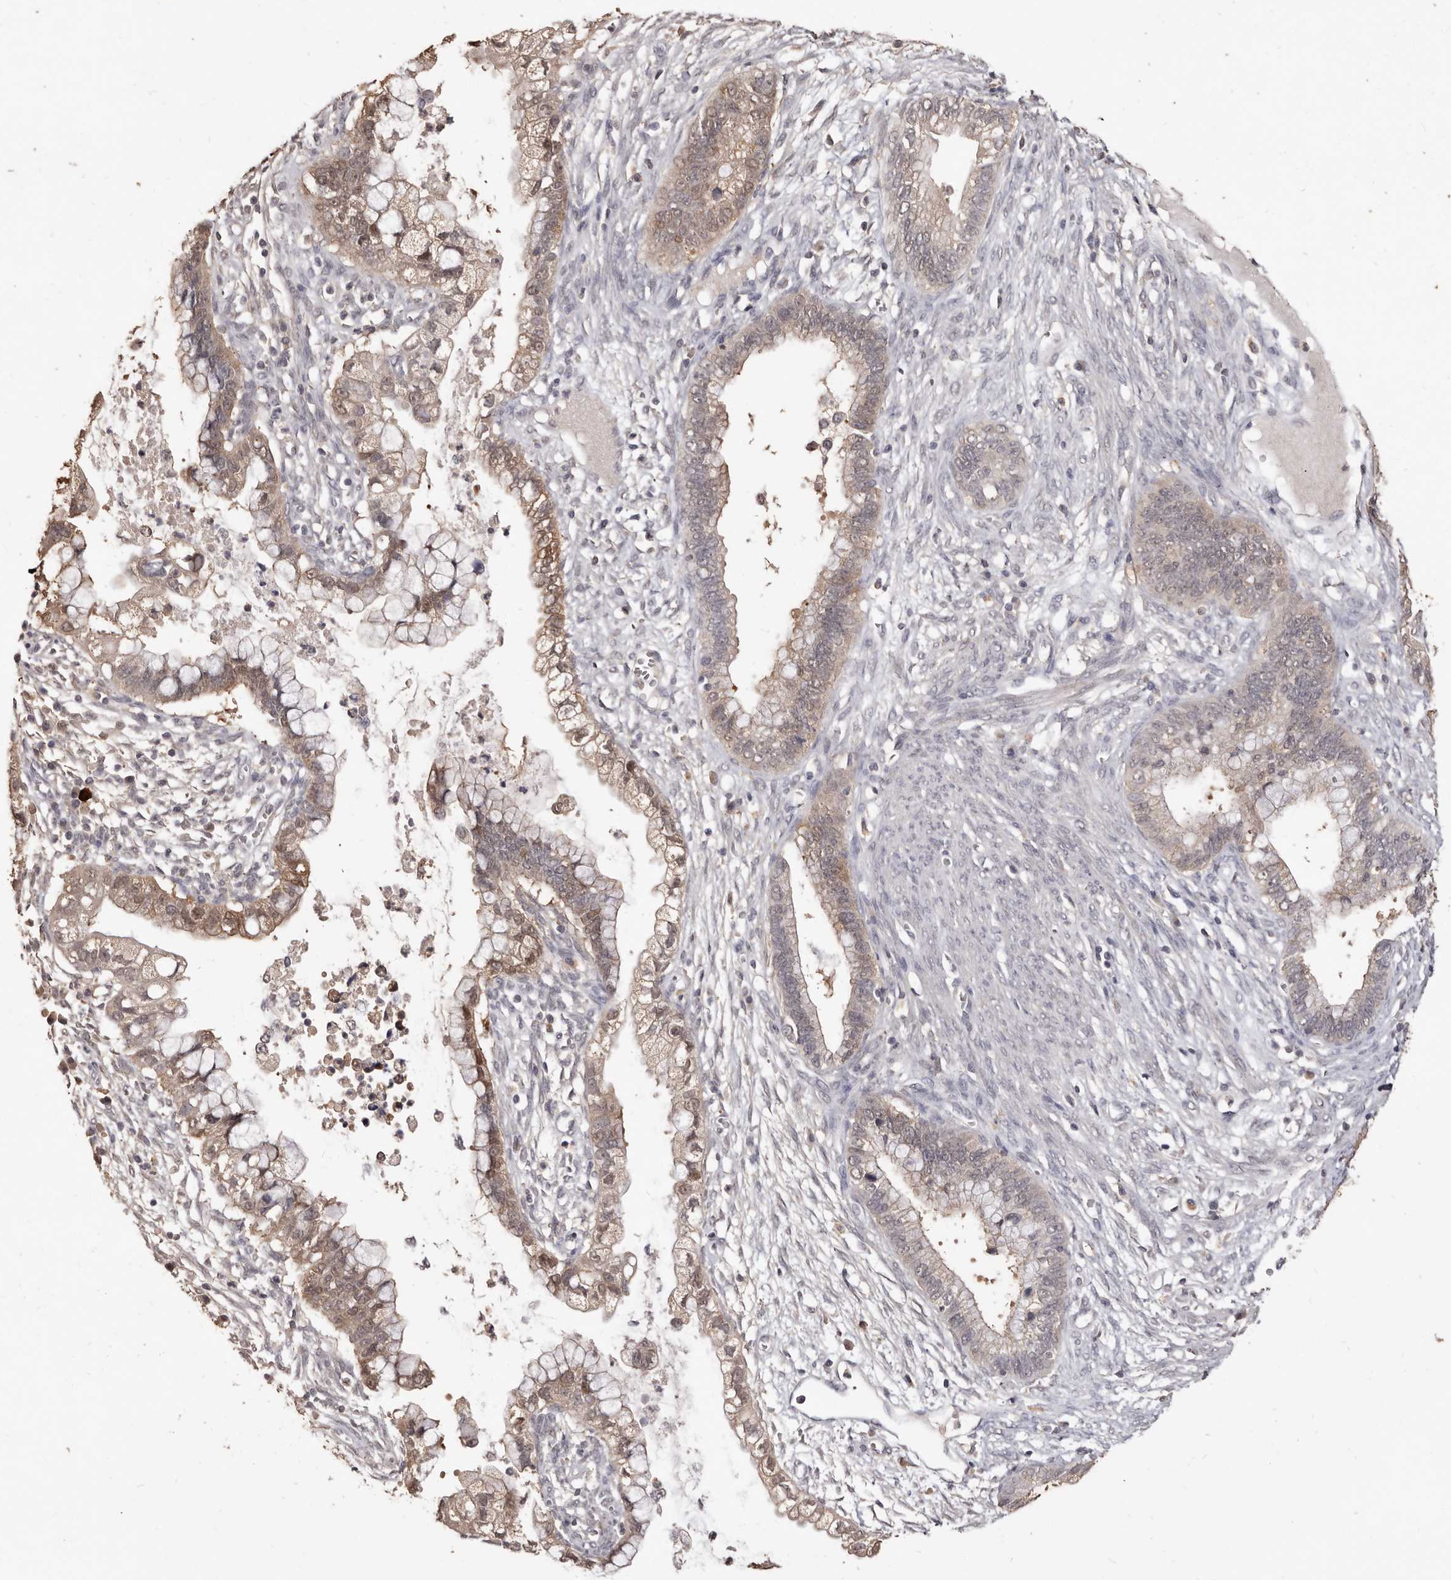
{"staining": {"intensity": "weak", "quantity": "25%-75%", "location": "cytoplasmic/membranous,nuclear"}, "tissue": "cervical cancer", "cell_type": "Tumor cells", "image_type": "cancer", "snomed": [{"axis": "morphology", "description": "Adenocarcinoma, NOS"}, {"axis": "topography", "description": "Cervix"}], "caption": "Weak cytoplasmic/membranous and nuclear protein expression is appreciated in about 25%-75% of tumor cells in cervical adenocarcinoma. (Brightfield microscopy of DAB IHC at high magnification).", "gene": "INAVA", "patient": {"sex": "female", "age": 44}}